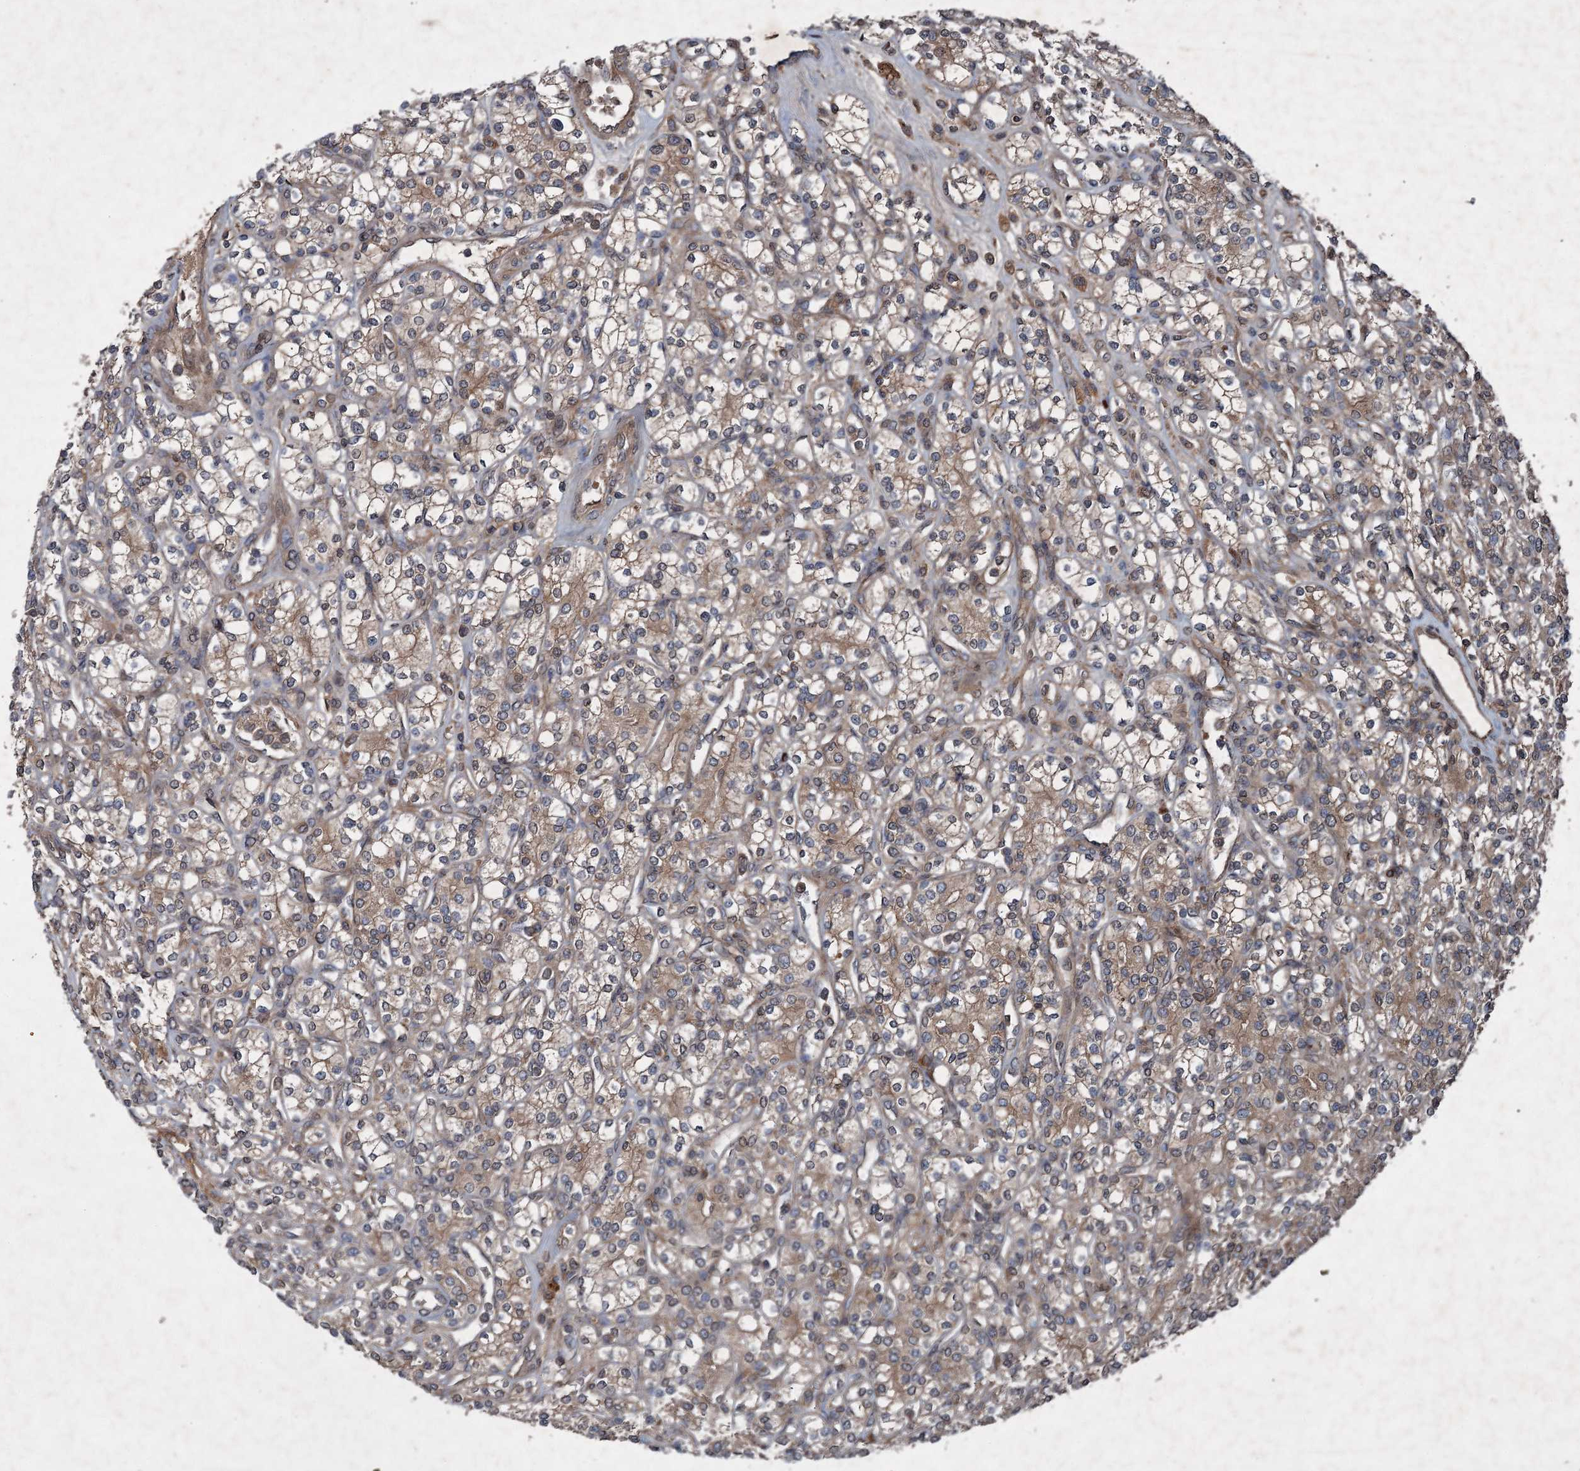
{"staining": {"intensity": "weak", "quantity": ">75%", "location": "cytoplasmic/membranous"}, "tissue": "renal cancer", "cell_type": "Tumor cells", "image_type": "cancer", "snomed": [{"axis": "morphology", "description": "Adenocarcinoma, NOS"}, {"axis": "topography", "description": "Kidney"}], "caption": "Renal cancer (adenocarcinoma) tissue reveals weak cytoplasmic/membranous positivity in approximately >75% of tumor cells", "gene": "ALAS1", "patient": {"sex": "male", "age": 77}}